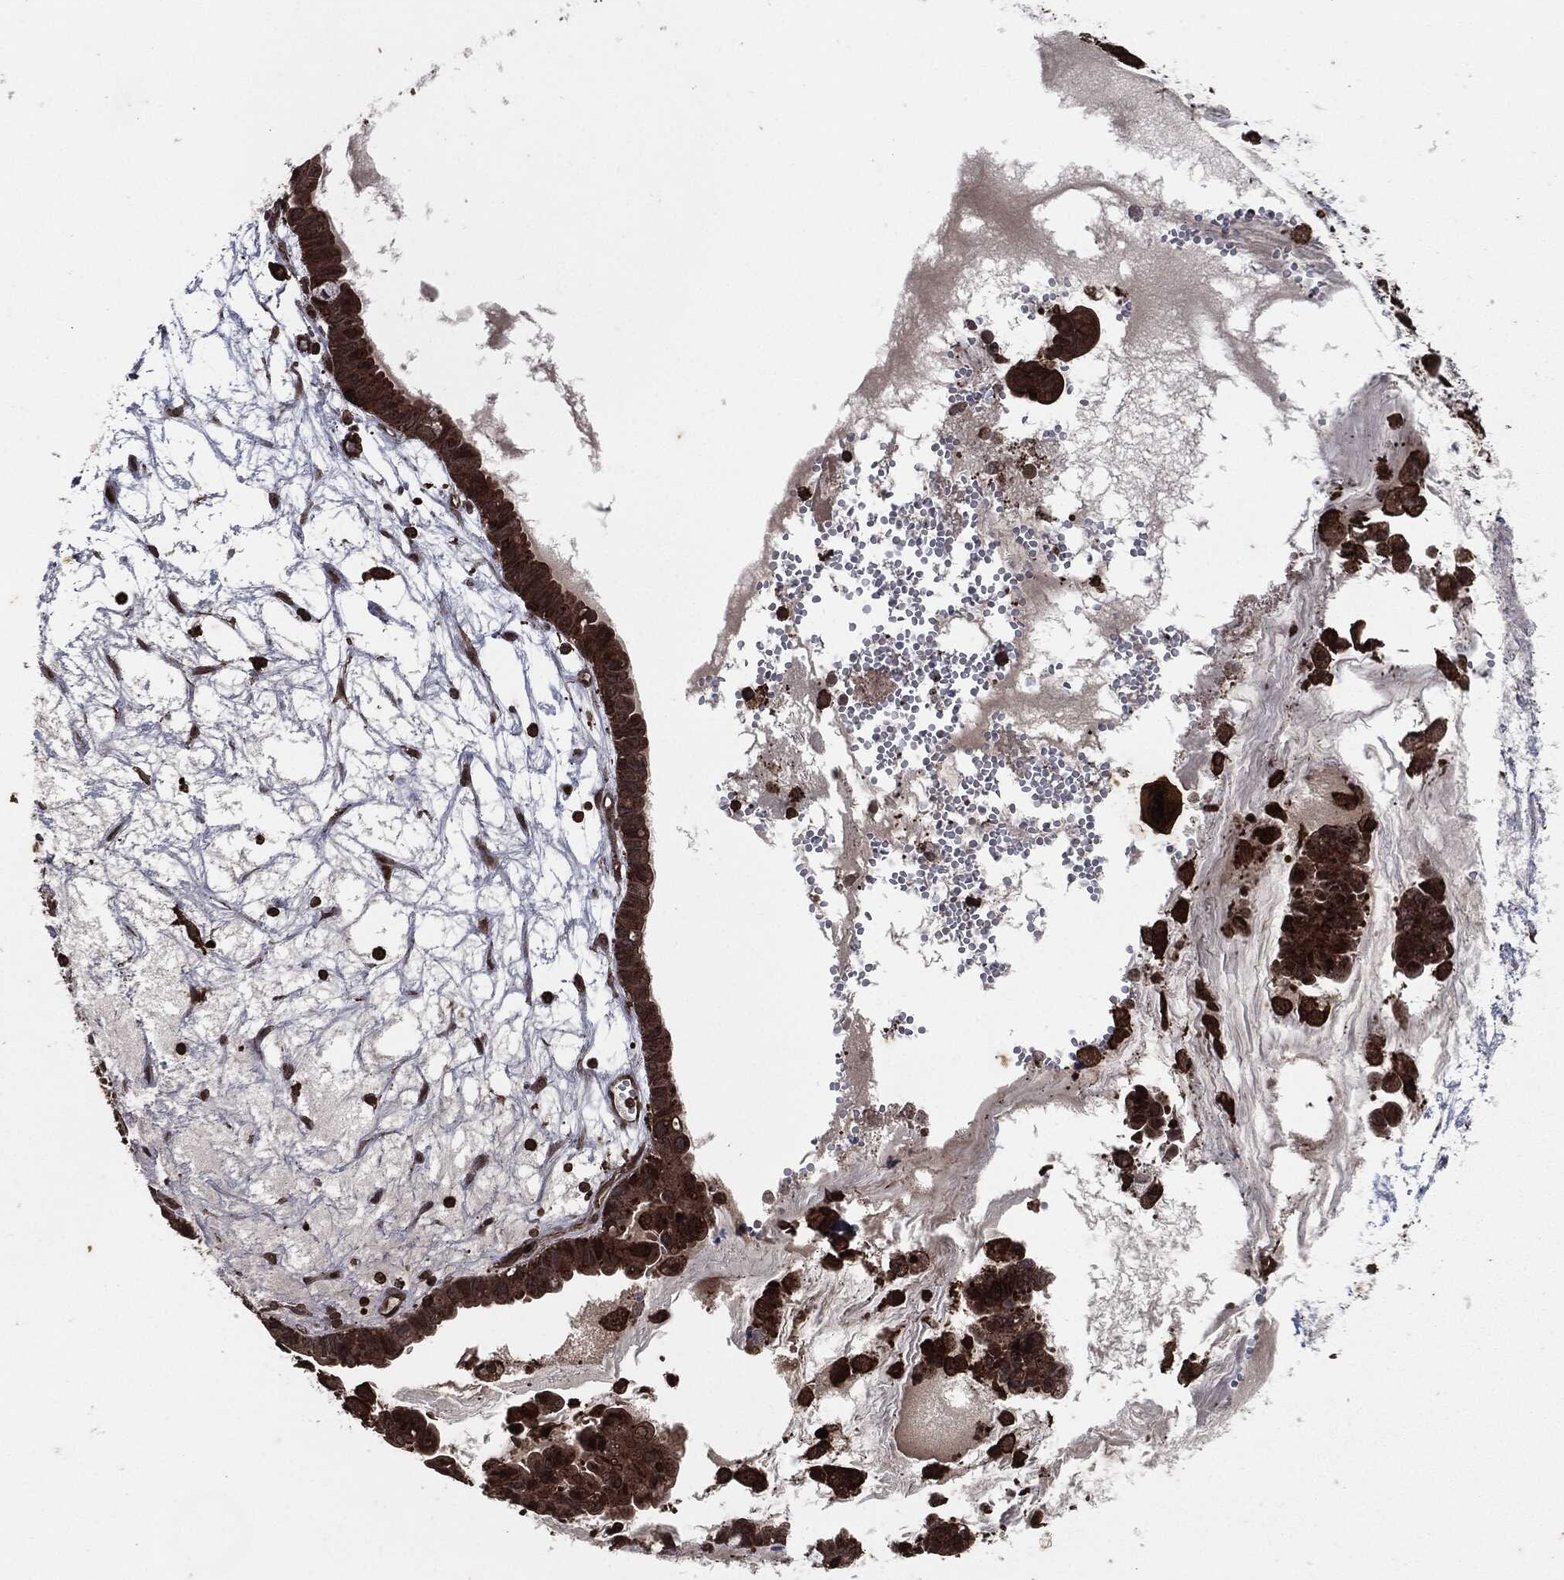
{"staining": {"intensity": "strong", "quantity": ">75%", "location": "cytoplasmic/membranous"}, "tissue": "ovarian cancer", "cell_type": "Tumor cells", "image_type": "cancer", "snomed": [{"axis": "morphology", "description": "Cystadenocarcinoma, mucinous, NOS"}, {"axis": "topography", "description": "Ovary"}], "caption": "Immunohistochemistry (IHC) (DAB (3,3'-diaminobenzidine)) staining of ovarian cancer (mucinous cystadenocarcinoma) exhibits strong cytoplasmic/membranous protein expression in approximately >75% of tumor cells. (brown staining indicates protein expression, while blue staining denotes nuclei).", "gene": "IFIT1", "patient": {"sex": "female", "age": 63}}